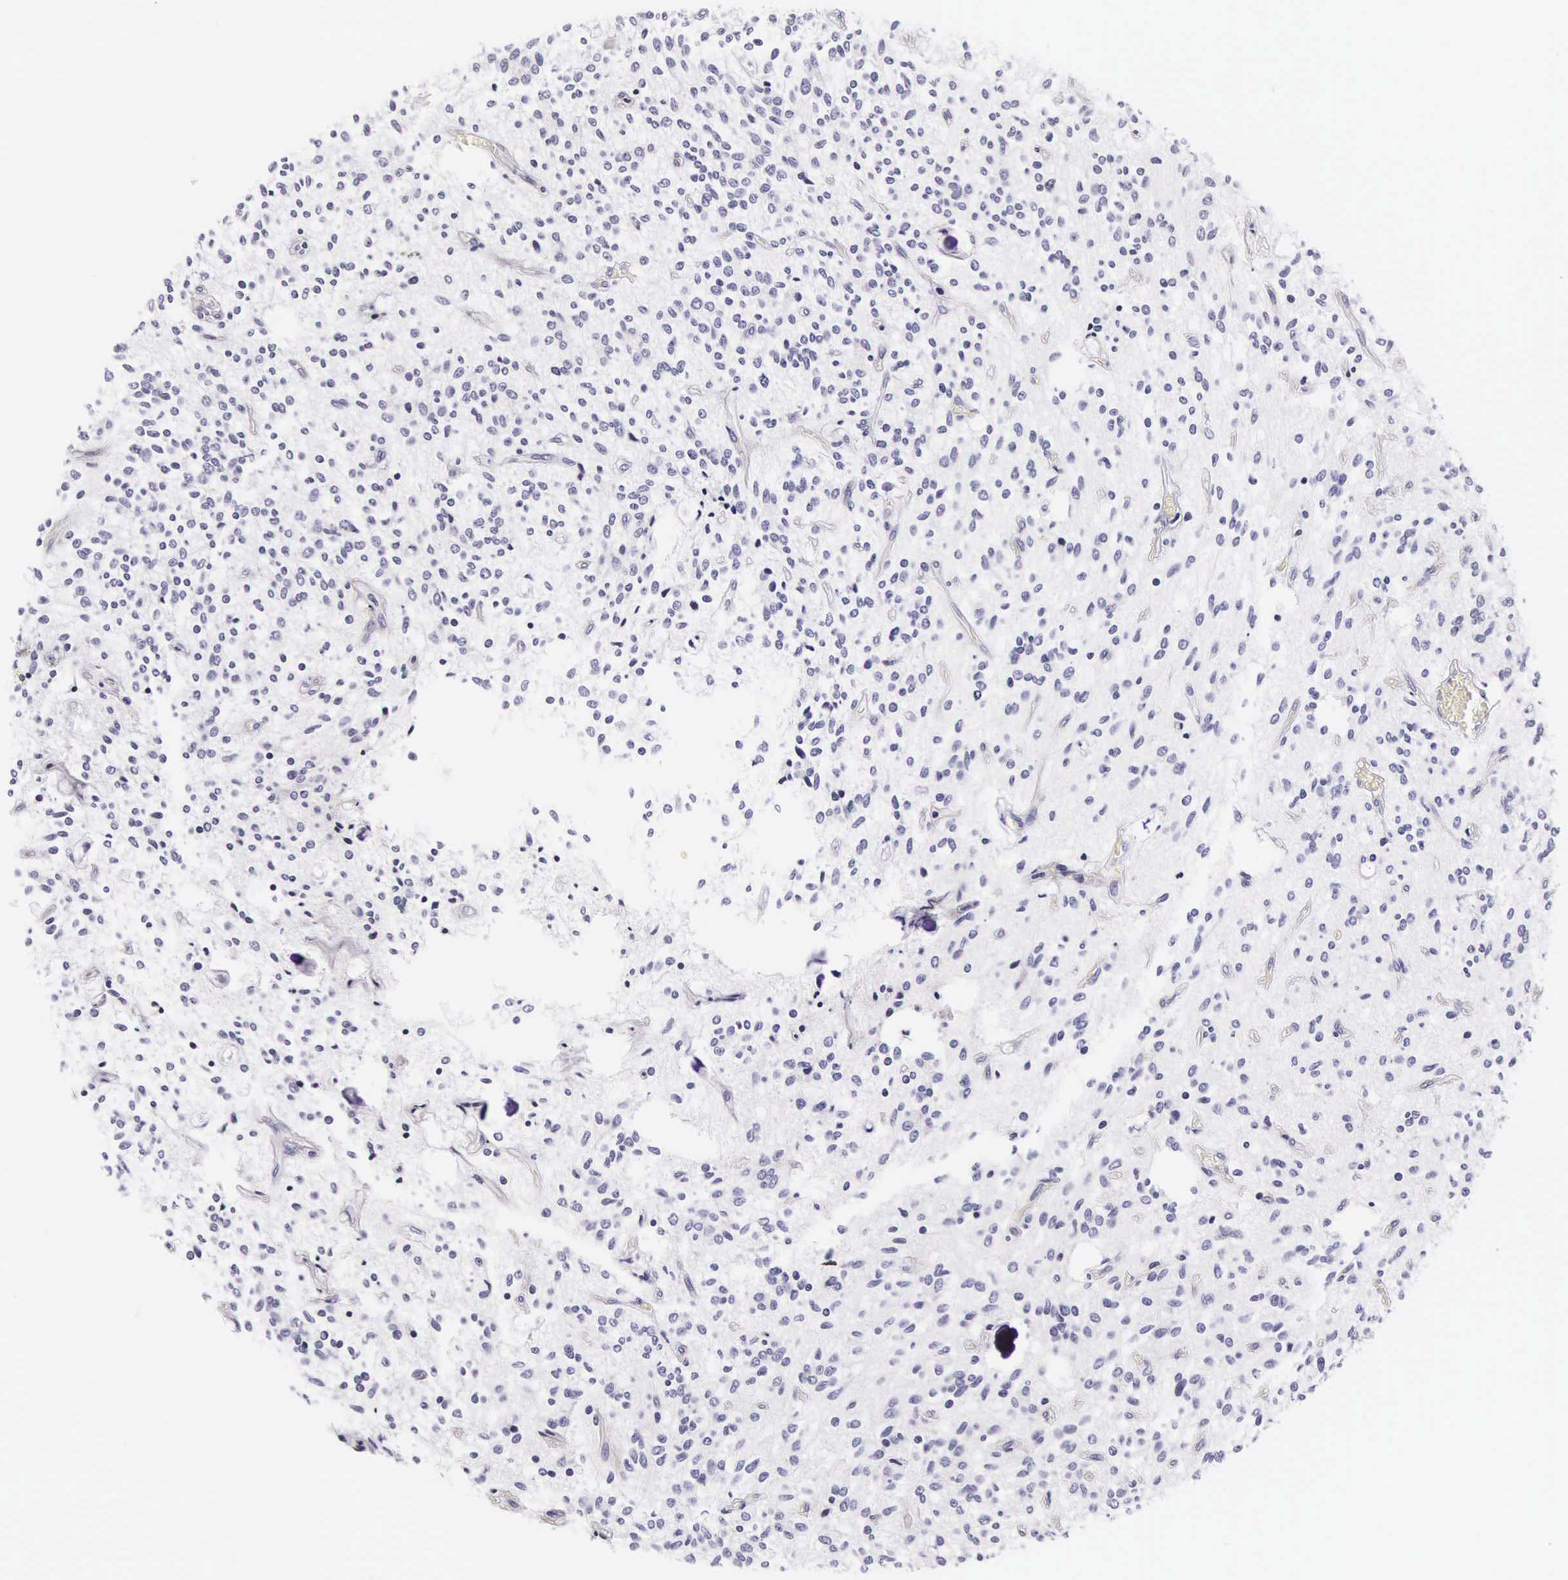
{"staining": {"intensity": "negative", "quantity": "none", "location": "none"}, "tissue": "glioma", "cell_type": "Tumor cells", "image_type": "cancer", "snomed": [{"axis": "morphology", "description": "Glioma, malignant, Low grade"}, {"axis": "topography", "description": "Brain"}], "caption": "DAB immunohistochemical staining of human low-grade glioma (malignant) displays no significant staining in tumor cells. (DAB (3,3'-diaminobenzidine) immunohistochemistry (IHC) with hematoxylin counter stain).", "gene": "UPRT", "patient": {"sex": "female", "age": 15}}